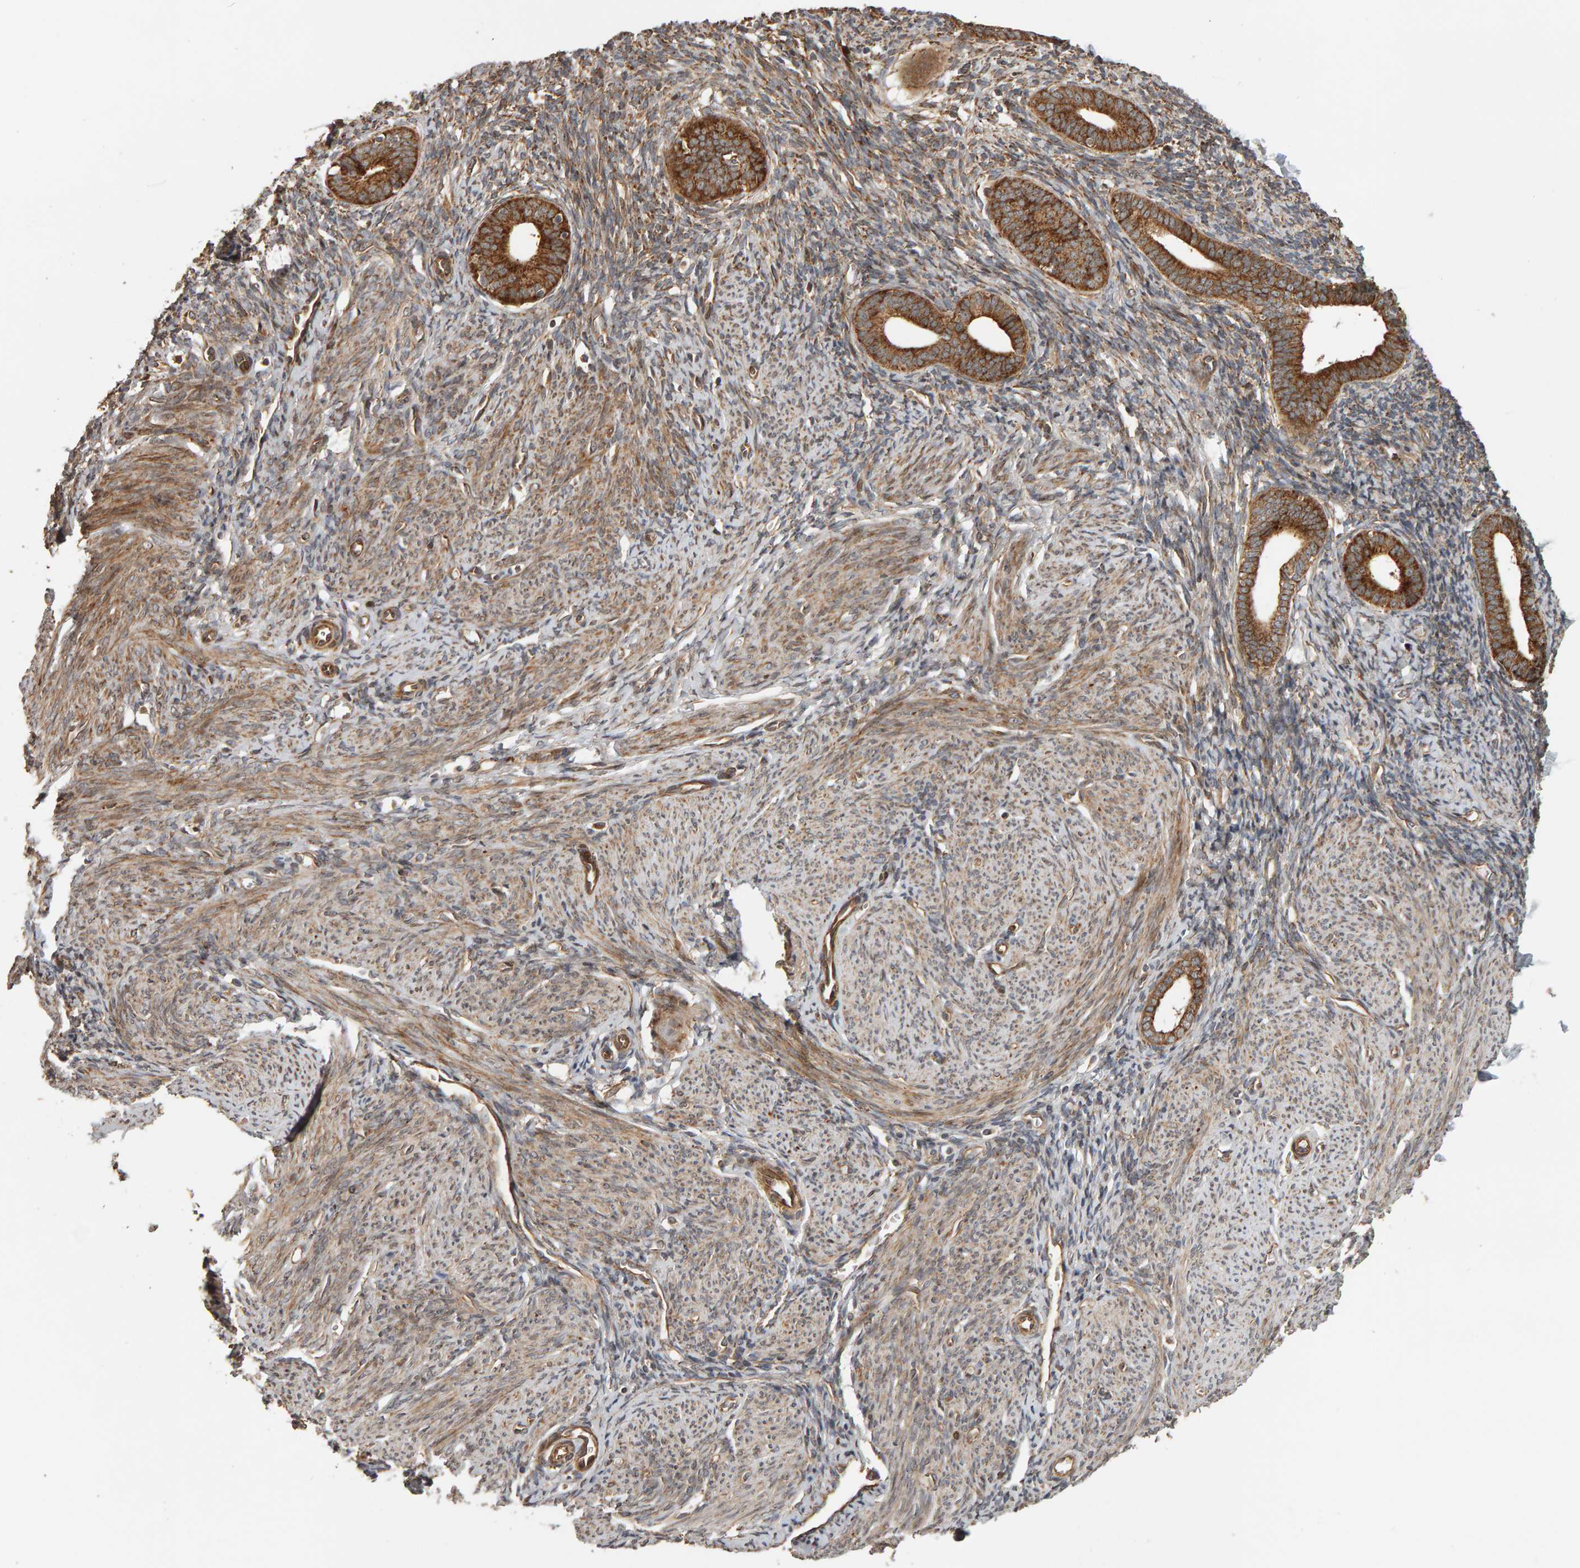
{"staining": {"intensity": "moderate", "quantity": ">75%", "location": "cytoplasmic/membranous"}, "tissue": "endometrium", "cell_type": "Cells in endometrial stroma", "image_type": "normal", "snomed": [{"axis": "morphology", "description": "Normal tissue, NOS"}, {"axis": "morphology", "description": "Adenocarcinoma, NOS"}, {"axis": "topography", "description": "Endometrium"}], "caption": "This micrograph demonstrates benign endometrium stained with immunohistochemistry to label a protein in brown. The cytoplasmic/membranous of cells in endometrial stroma show moderate positivity for the protein. Nuclei are counter-stained blue.", "gene": "ZFAND1", "patient": {"sex": "female", "age": 57}}